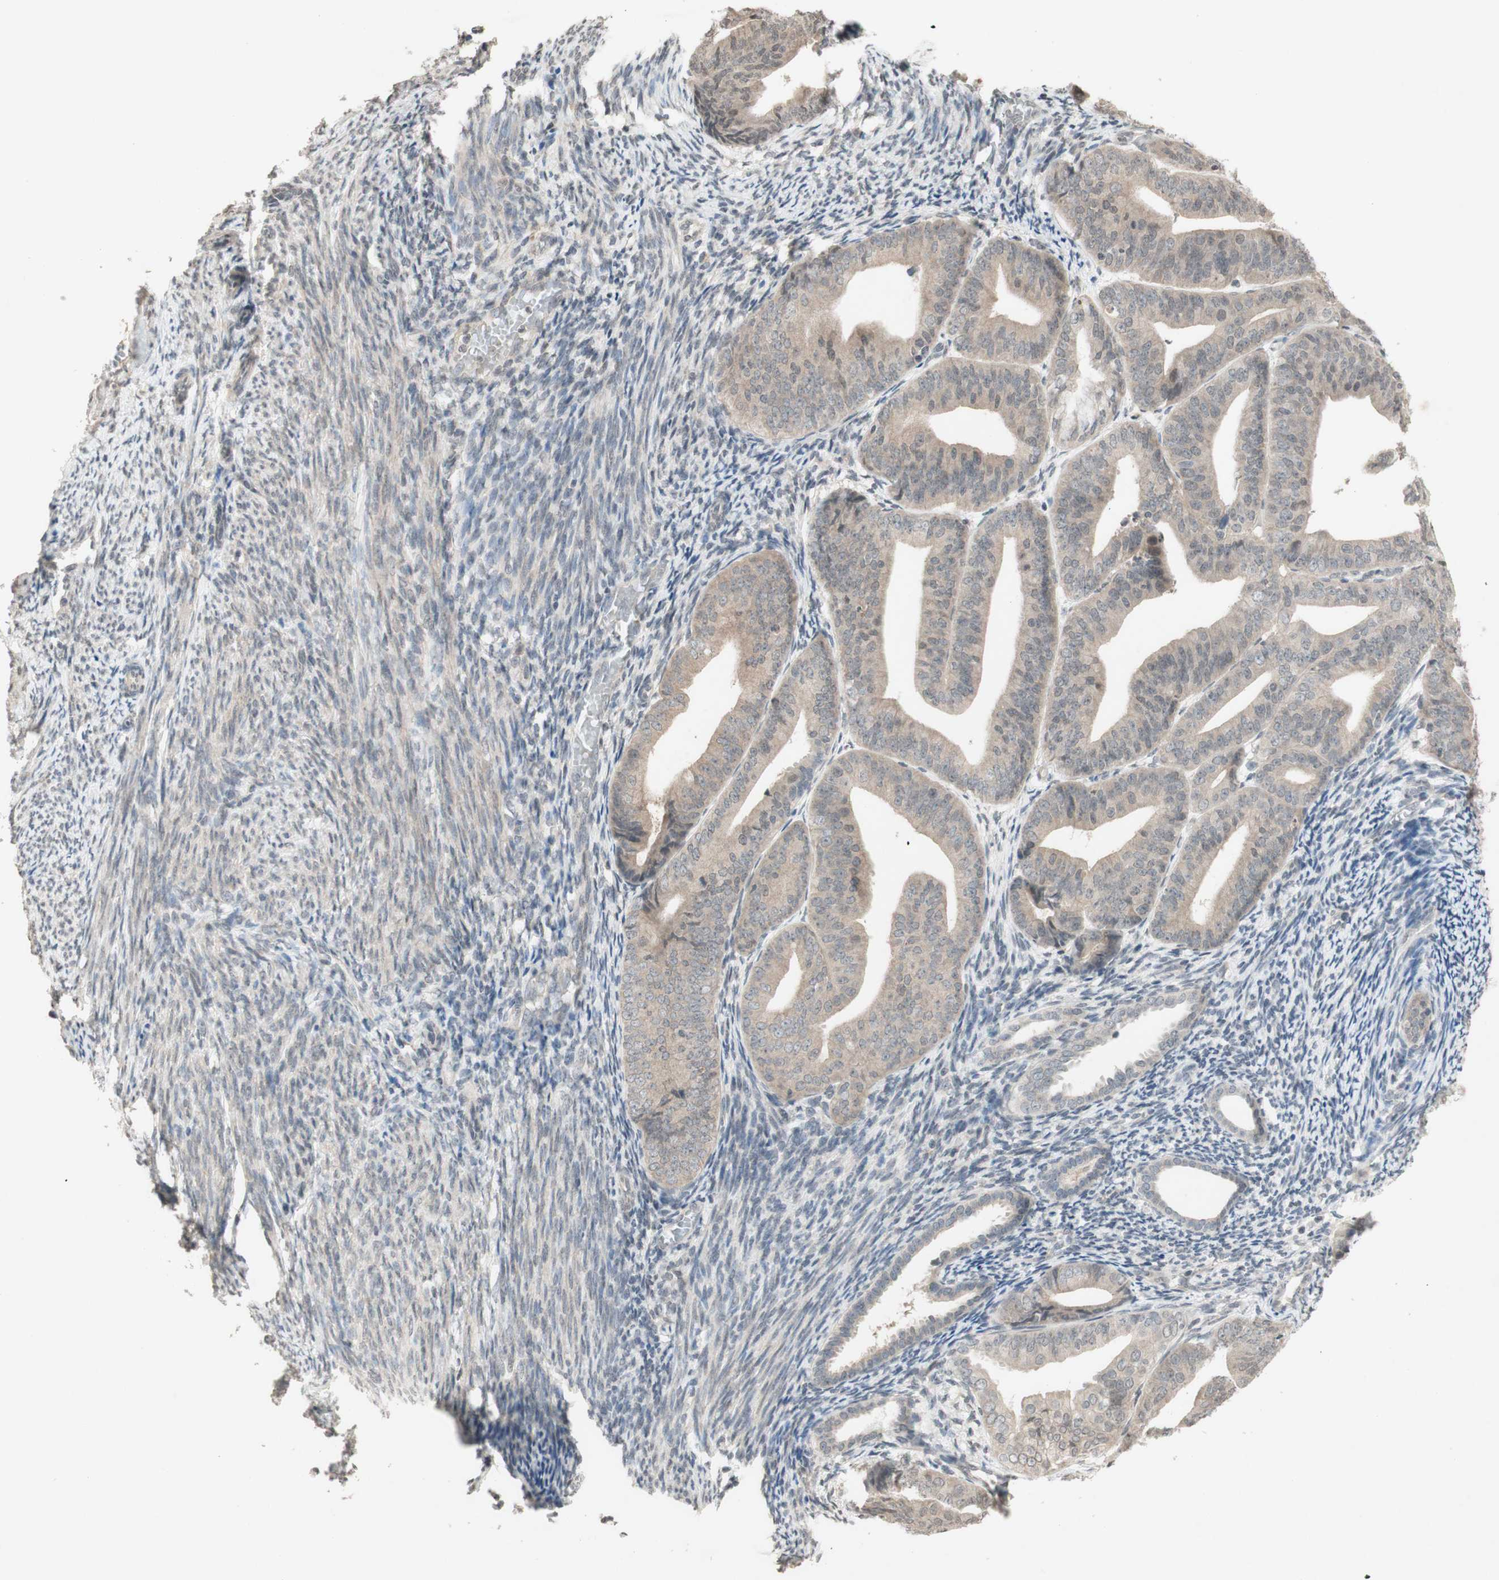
{"staining": {"intensity": "weak", "quantity": ">75%", "location": "cytoplasmic/membranous"}, "tissue": "endometrial cancer", "cell_type": "Tumor cells", "image_type": "cancer", "snomed": [{"axis": "morphology", "description": "Adenocarcinoma, NOS"}, {"axis": "topography", "description": "Endometrium"}], "caption": "Tumor cells reveal low levels of weak cytoplasmic/membranous staining in about >75% of cells in human adenocarcinoma (endometrial). (Stains: DAB in brown, nuclei in blue, Microscopy: brightfield microscopy at high magnification).", "gene": "GLI1", "patient": {"sex": "female", "age": 63}}